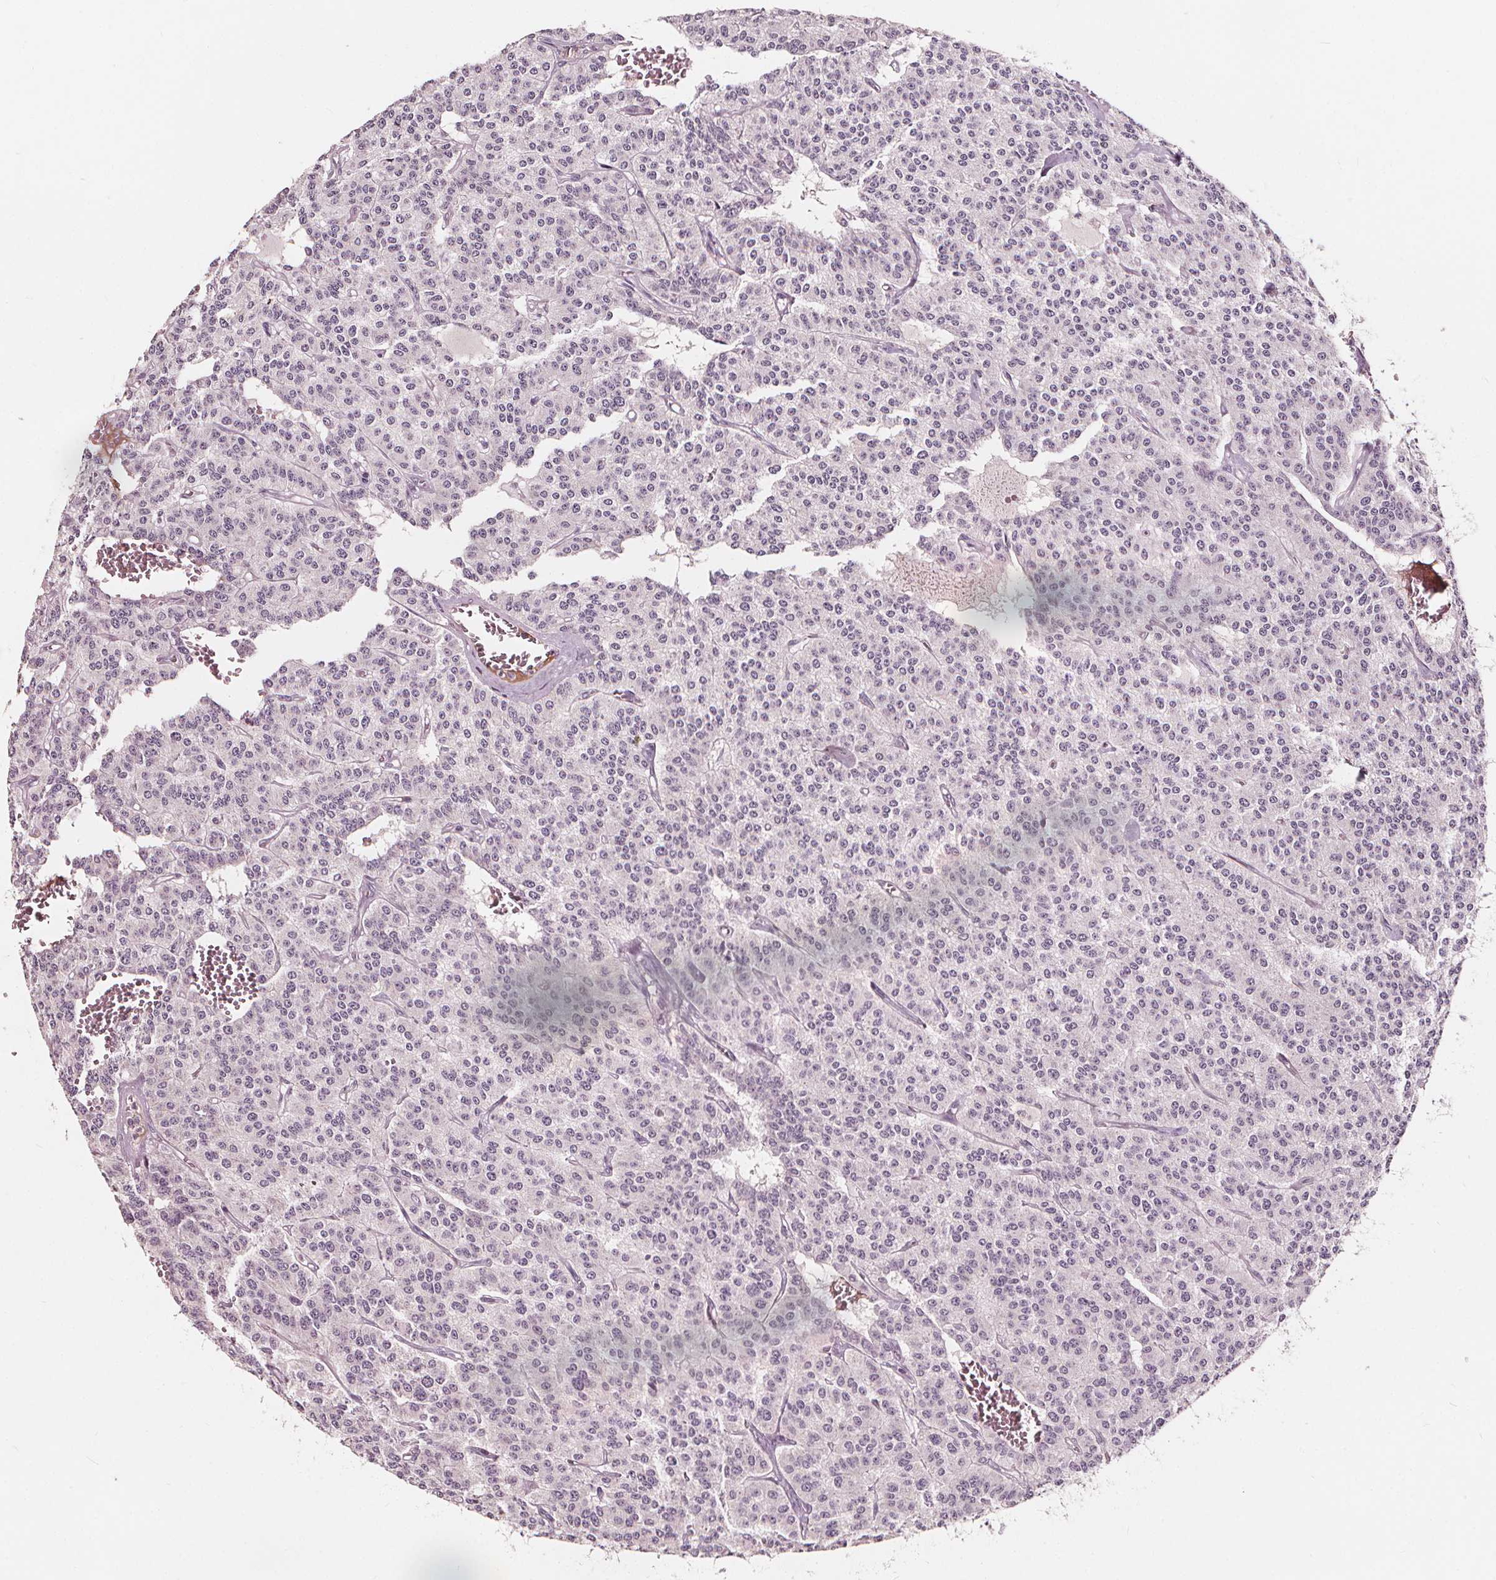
{"staining": {"intensity": "negative", "quantity": "none", "location": "none"}, "tissue": "carcinoid", "cell_type": "Tumor cells", "image_type": "cancer", "snomed": [{"axis": "morphology", "description": "Carcinoid, malignant, NOS"}, {"axis": "topography", "description": "Lung"}], "caption": "This is an immunohistochemistry (IHC) micrograph of malignant carcinoid. There is no positivity in tumor cells.", "gene": "NPC1L1", "patient": {"sex": "female", "age": 71}}